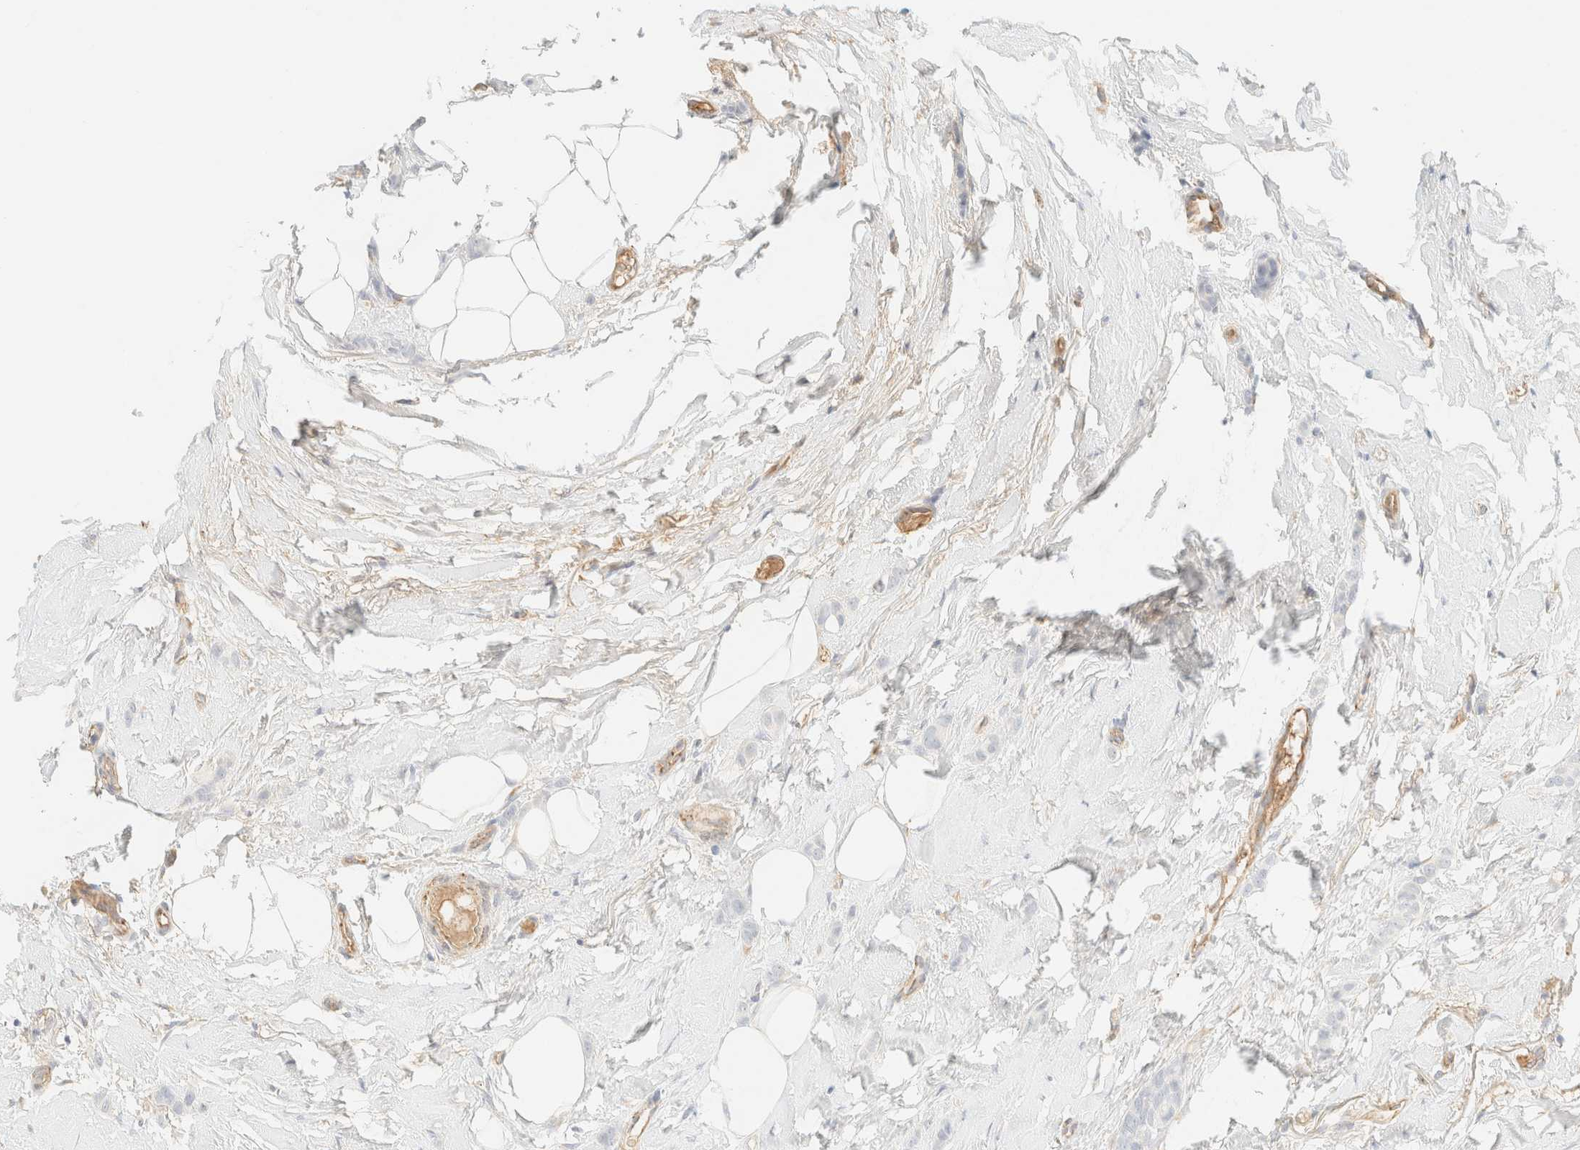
{"staining": {"intensity": "negative", "quantity": "none", "location": "none"}, "tissue": "breast cancer", "cell_type": "Tumor cells", "image_type": "cancer", "snomed": [{"axis": "morphology", "description": "Lobular carcinoma"}, {"axis": "topography", "description": "Skin"}, {"axis": "topography", "description": "Breast"}], "caption": "There is no significant expression in tumor cells of breast lobular carcinoma.", "gene": "SPARCL1", "patient": {"sex": "female", "age": 46}}